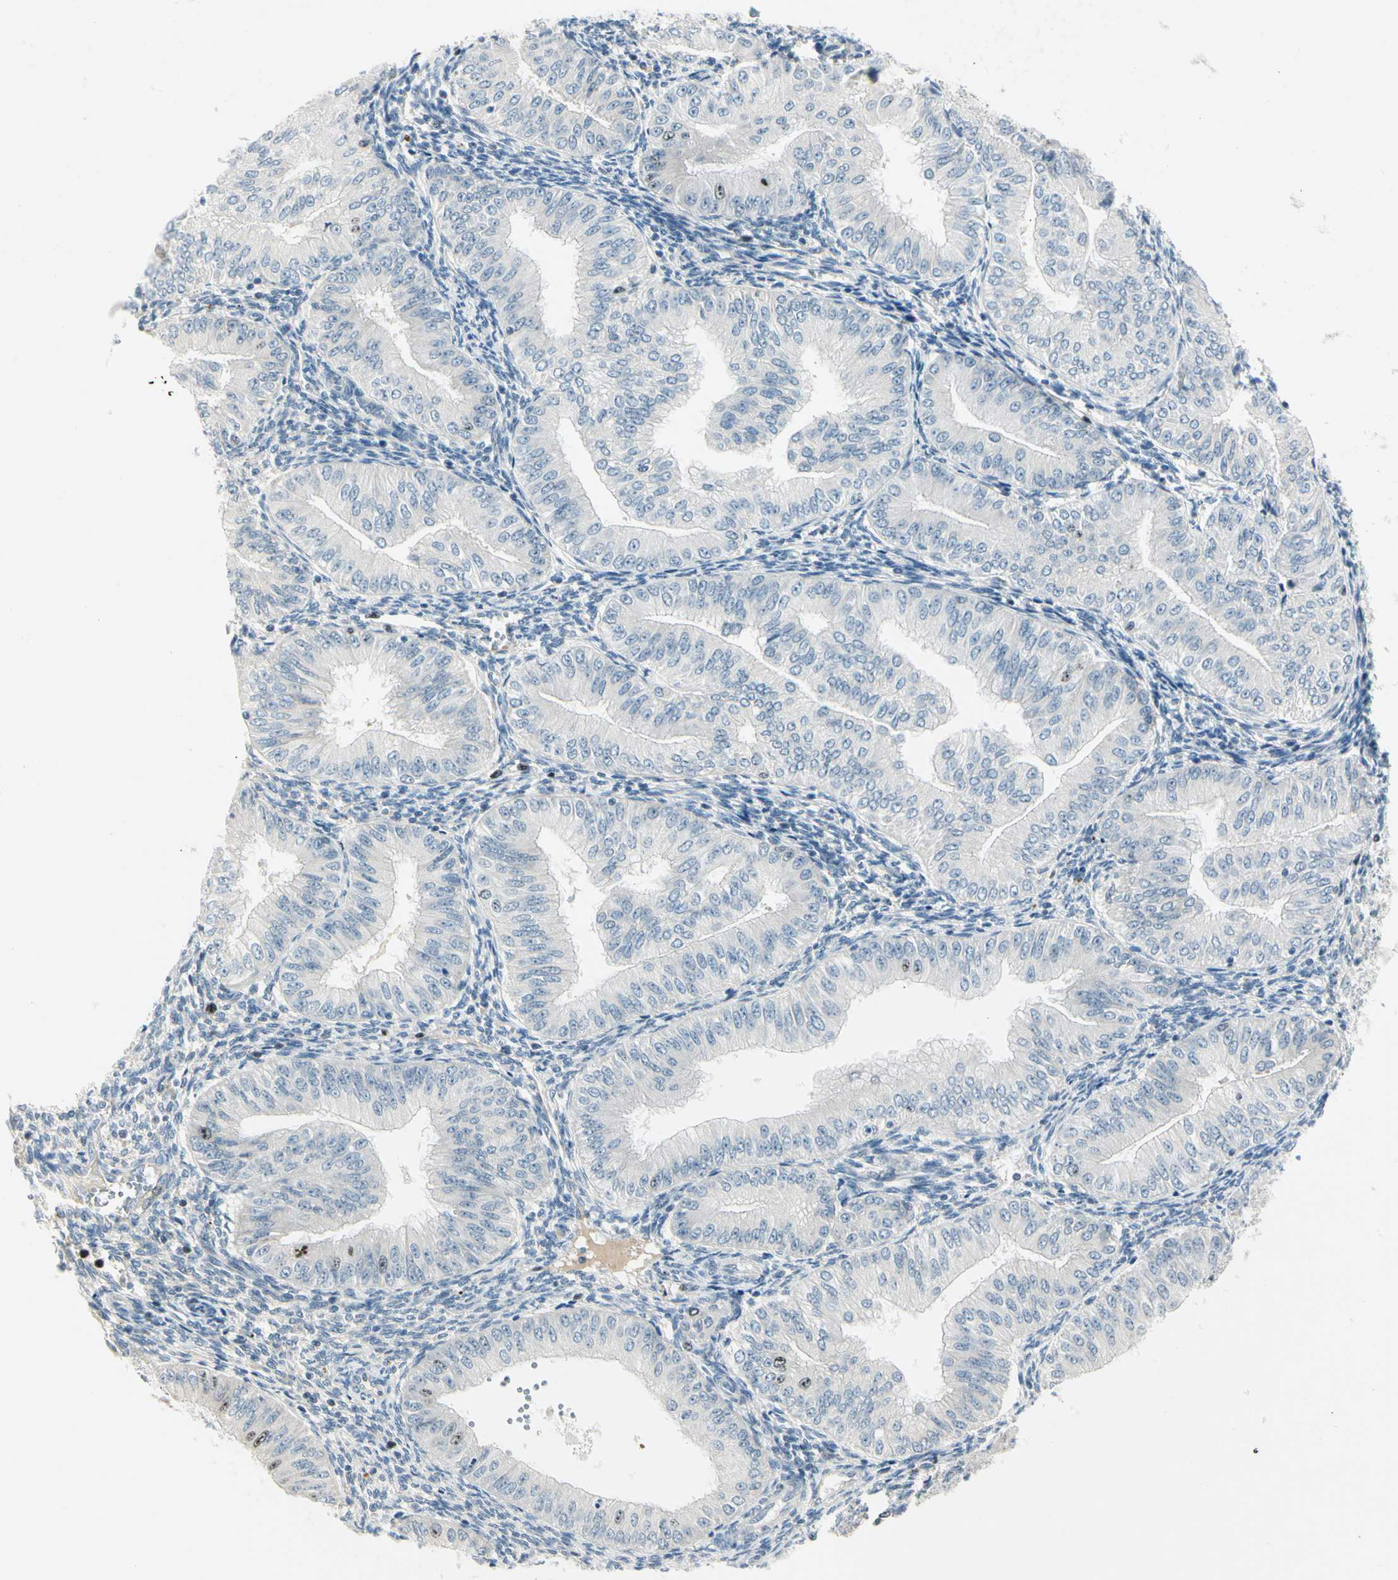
{"staining": {"intensity": "moderate", "quantity": "<25%", "location": "nuclear"}, "tissue": "endometrial cancer", "cell_type": "Tumor cells", "image_type": "cancer", "snomed": [{"axis": "morphology", "description": "Normal tissue, NOS"}, {"axis": "morphology", "description": "Adenocarcinoma, NOS"}, {"axis": "topography", "description": "Endometrium"}], "caption": "Endometrial cancer tissue reveals moderate nuclear staining in about <25% of tumor cells, visualized by immunohistochemistry. The protein is stained brown, and the nuclei are stained in blue (DAB IHC with brightfield microscopy, high magnification).", "gene": "PITX1", "patient": {"sex": "female", "age": 53}}